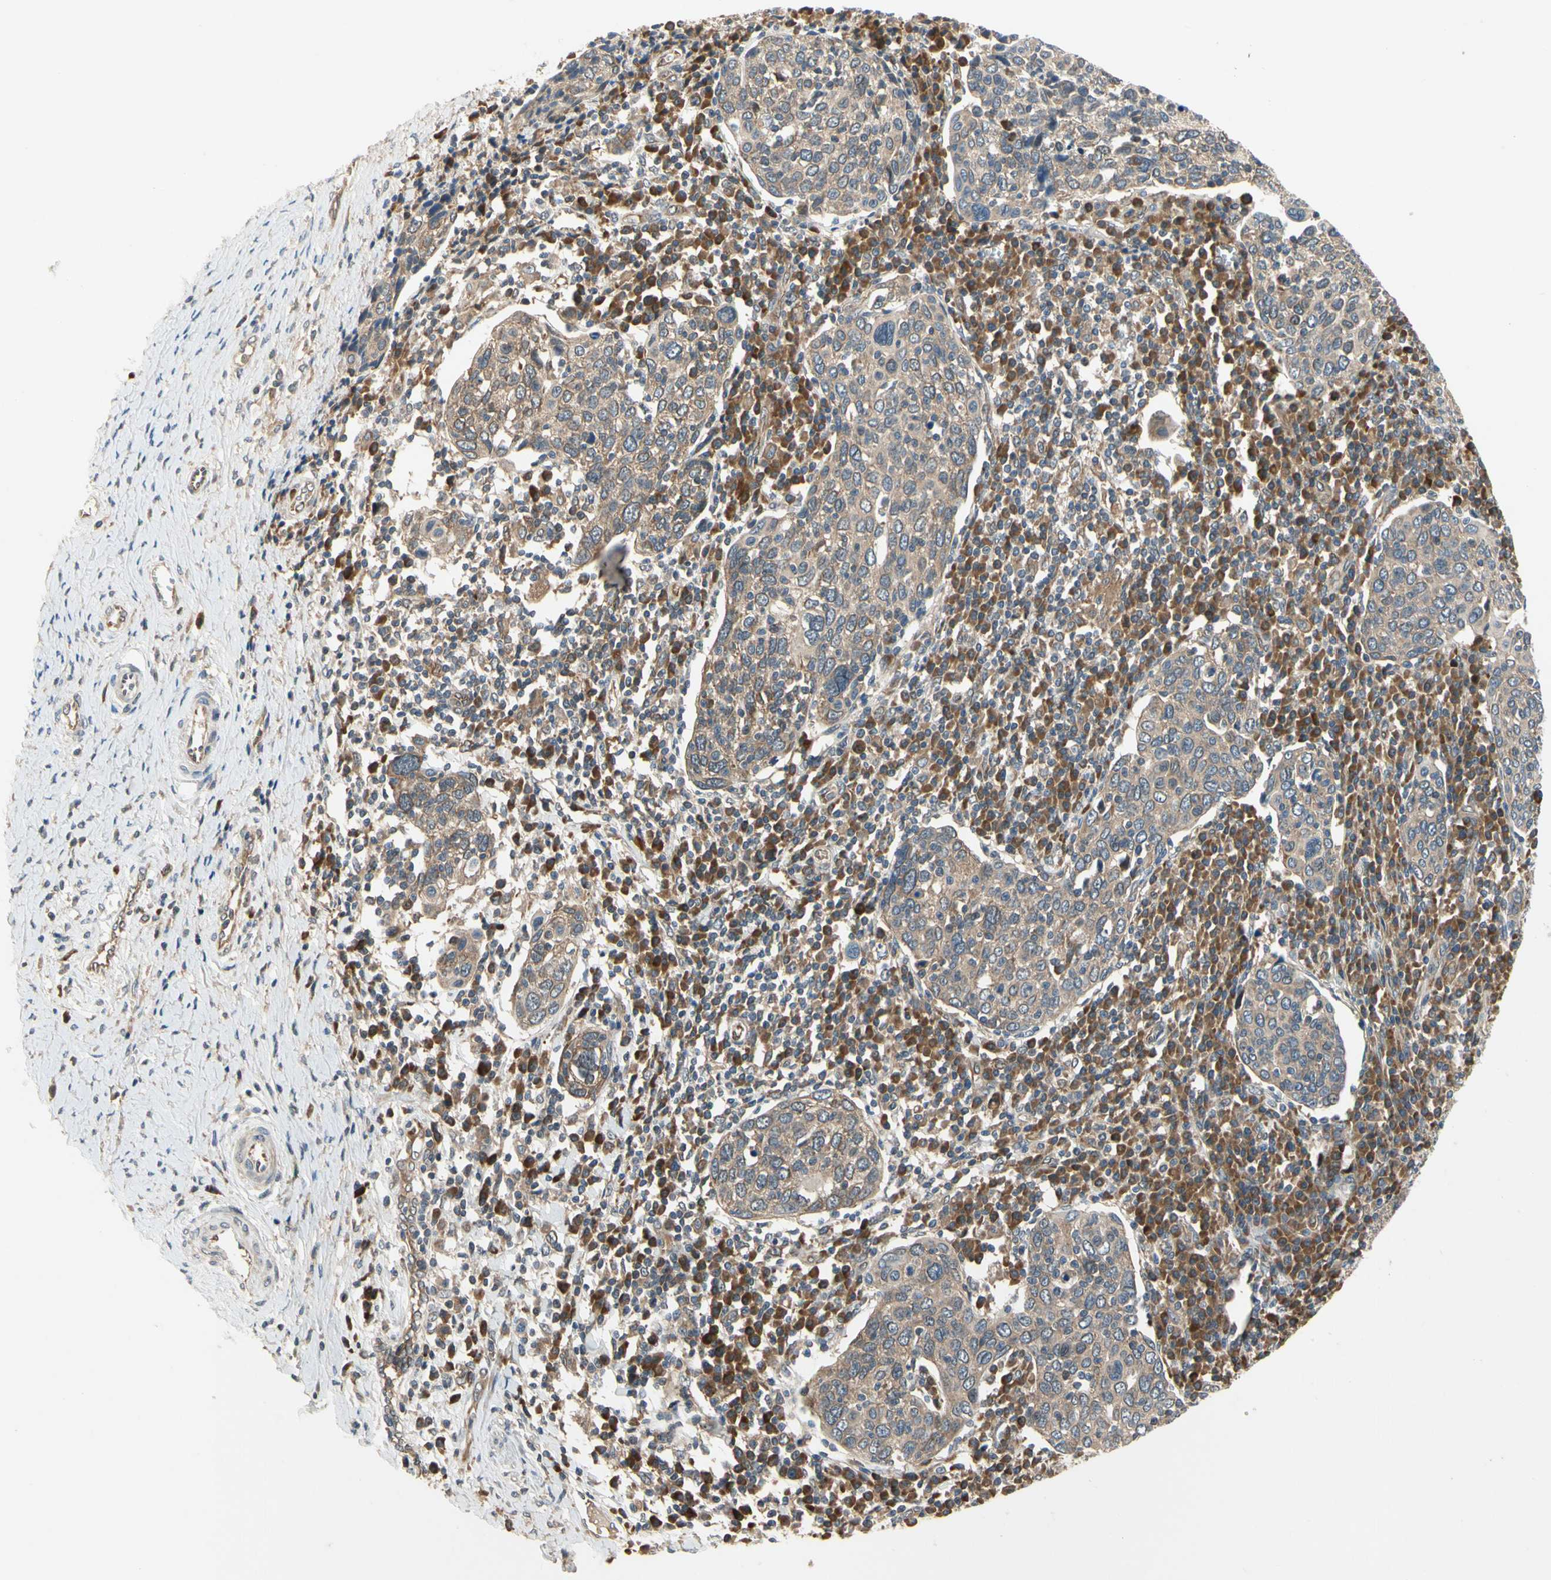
{"staining": {"intensity": "moderate", "quantity": ">75%", "location": "cytoplasmic/membranous"}, "tissue": "cervical cancer", "cell_type": "Tumor cells", "image_type": "cancer", "snomed": [{"axis": "morphology", "description": "Squamous cell carcinoma, NOS"}, {"axis": "topography", "description": "Cervix"}], "caption": "Protein expression analysis of cervical cancer demonstrates moderate cytoplasmic/membranous staining in about >75% of tumor cells. The staining was performed using DAB to visualize the protein expression in brown, while the nuclei were stained in blue with hematoxylin (Magnification: 20x).", "gene": "TDRP", "patient": {"sex": "female", "age": 40}}